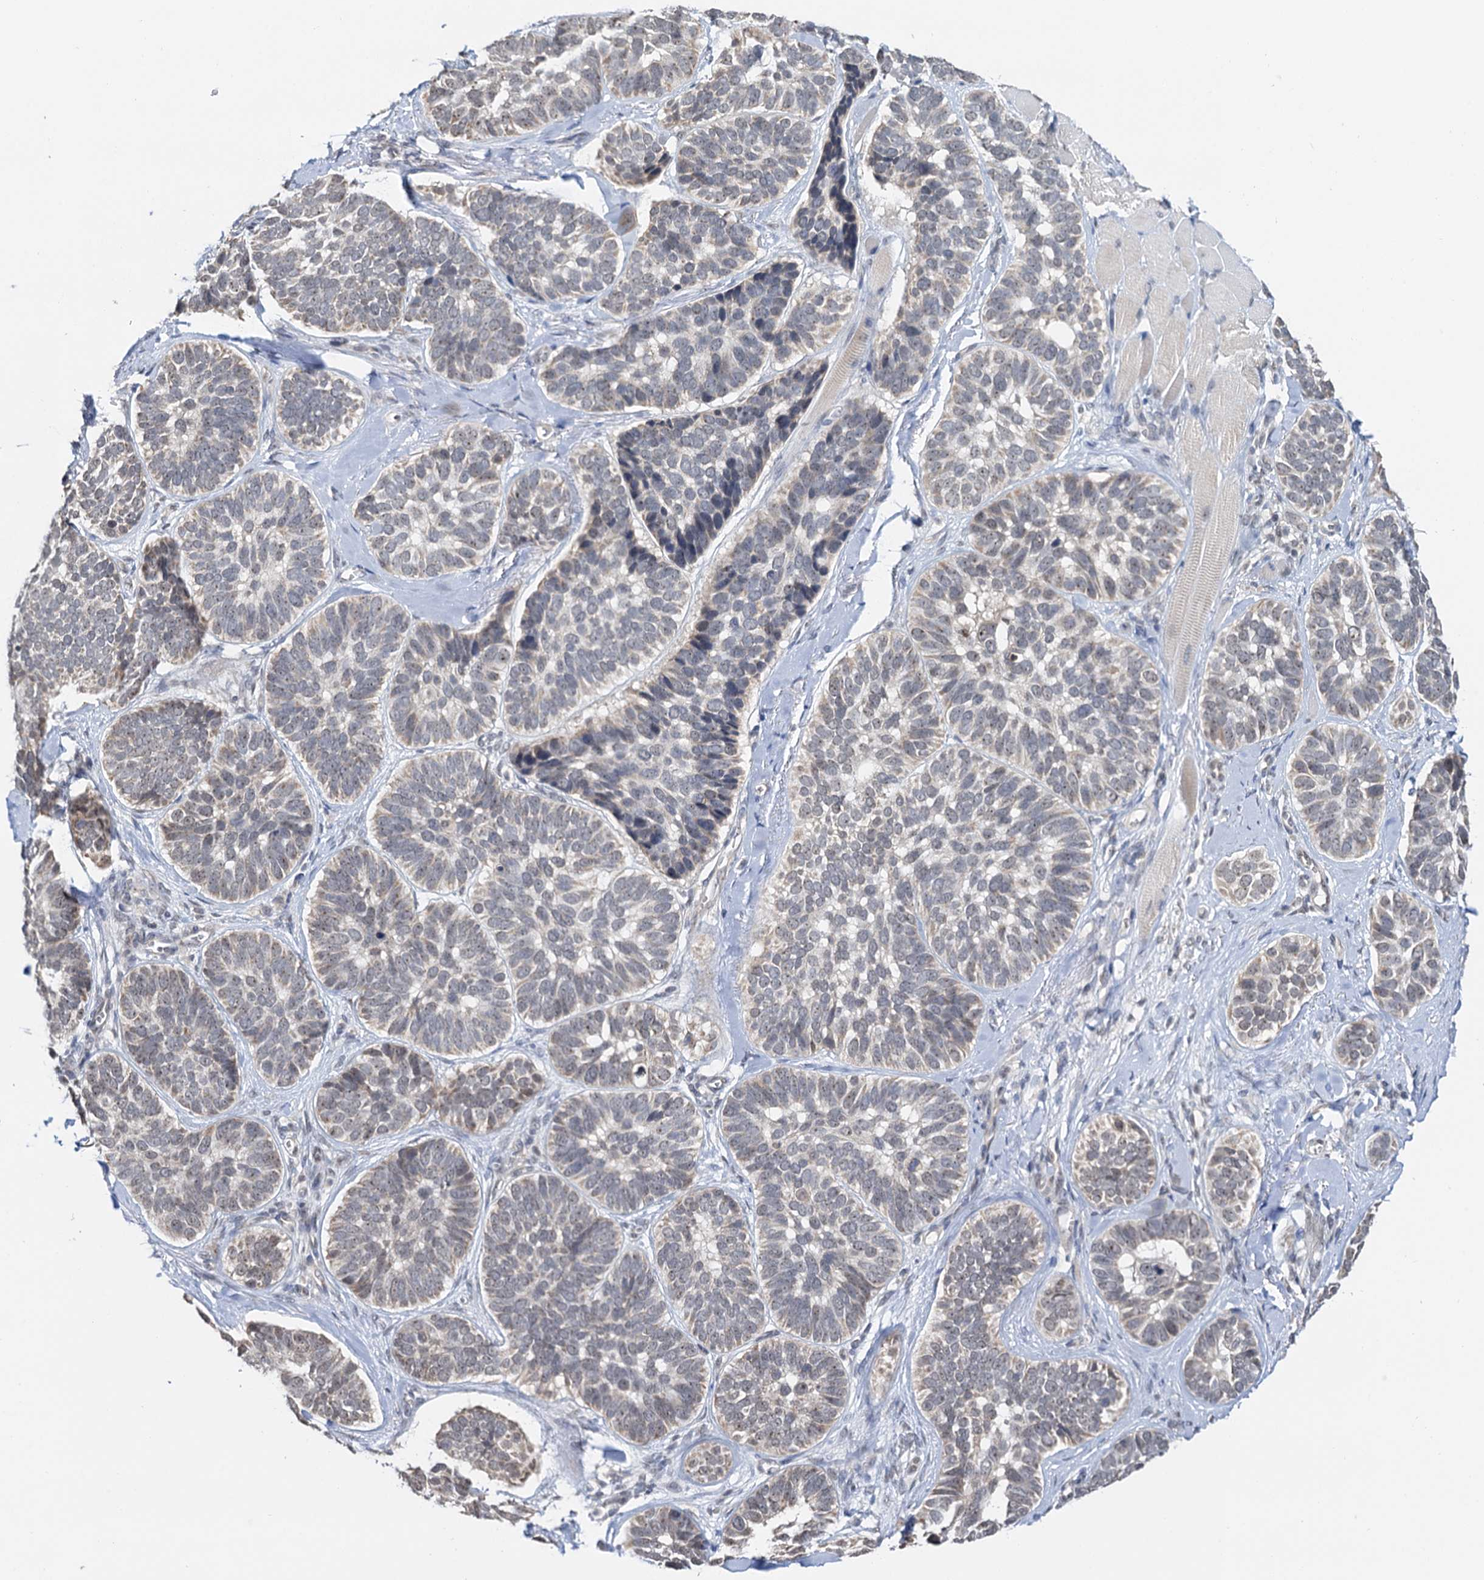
{"staining": {"intensity": "moderate", "quantity": ">75%", "location": "nuclear"}, "tissue": "skin cancer", "cell_type": "Tumor cells", "image_type": "cancer", "snomed": [{"axis": "morphology", "description": "Basal cell carcinoma"}, {"axis": "topography", "description": "Skin"}], "caption": "Skin cancer was stained to show a protein in brown. There is medium levels of moderate nuclear positivity in about >75% of tumor cells. The protein of interest is shown in brown color, while the nuclei are stained blue.", "gene": "NAT10", "patient": {"sex": "male", "age": 62}}